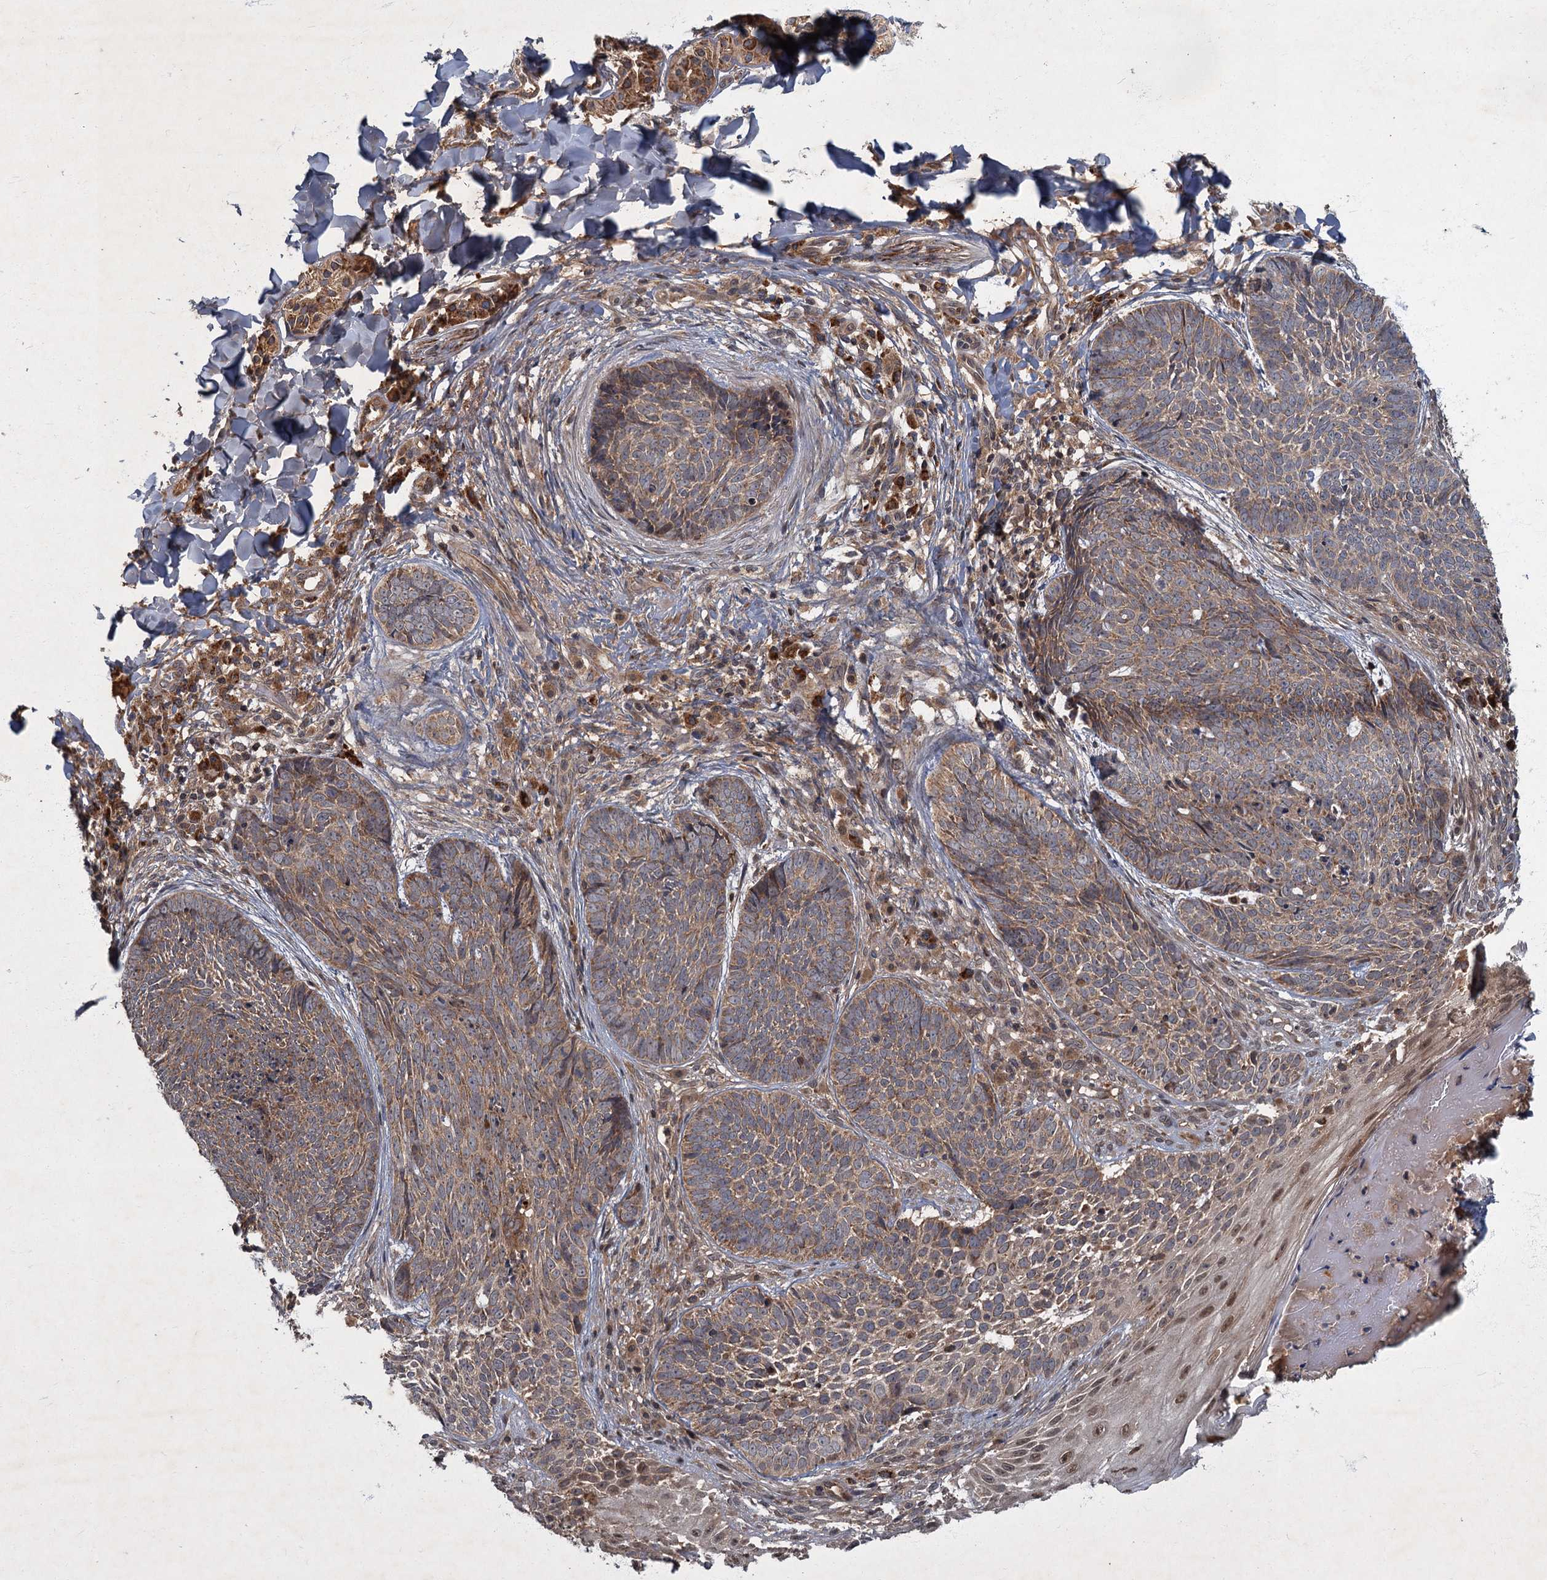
{"staining": {"intensity": "moderate", "quantity": ">75%", "location": "cytoplasmic/membranous"}, "tissue": "skin cancer", "cell_type": "Tumor cells", "image_type": "cancer", "snomed": [{"axis": "morphology", "description": "Basal cell carcinoma"}, {"axis": "topography", "description": "Skin"}], "caption": "Approximately >75% of tumor cells in skin basal cell carcinoma exhibit moderate cytoplasmic/membranous protein positivity as visualized by brown immunohistochemical staining.", "gene": "SLC11A2", "patient": {"sex": "female", "age": 61}}